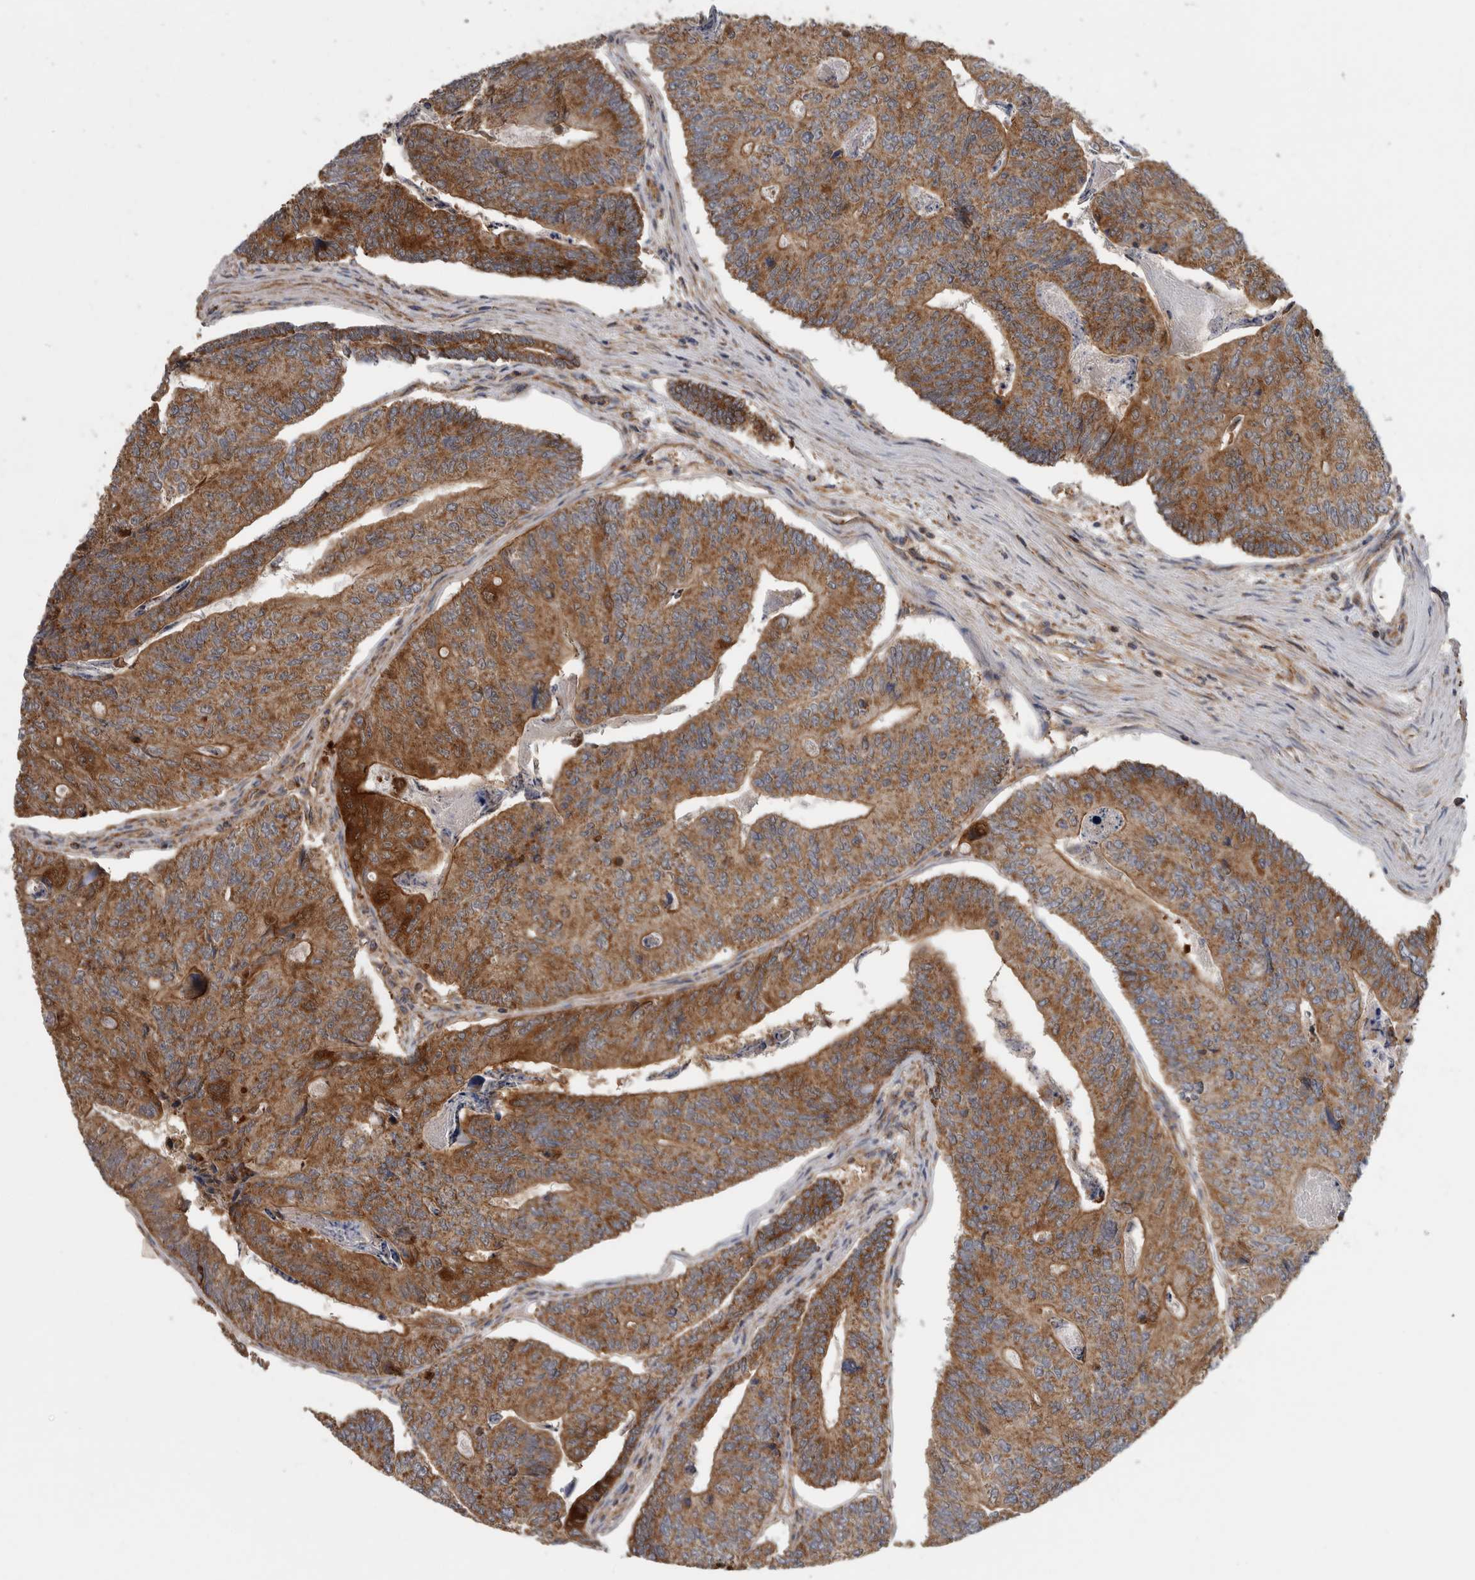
{"staining": {"intensity": "moderate", "quantity": ">75%", "location": "cytoplasmic/membranous"}, "tissue": "colorectal cancer", "cell_type": "Tumor cells", "image_type": "cancer", "snomed": [{"axis": "morphology", "description": "Adenocarcinoma, NOS"}, {"axis": "topography", "description": "Colon"}], "caption": "Immunohistochemistry photomicrograph of neoplastic tissue: colorectal adenocarcinoma stained using immunohistochemistry (IHC) demonstrates medium levels of moderate protein expression localized specifically in the cytoplasmic/membranous of tumor cells, appearing as a cytoplasmic/membranous brown color.", "gene": "SFXN2", "patient": {"sex": "female", "age": 67}}